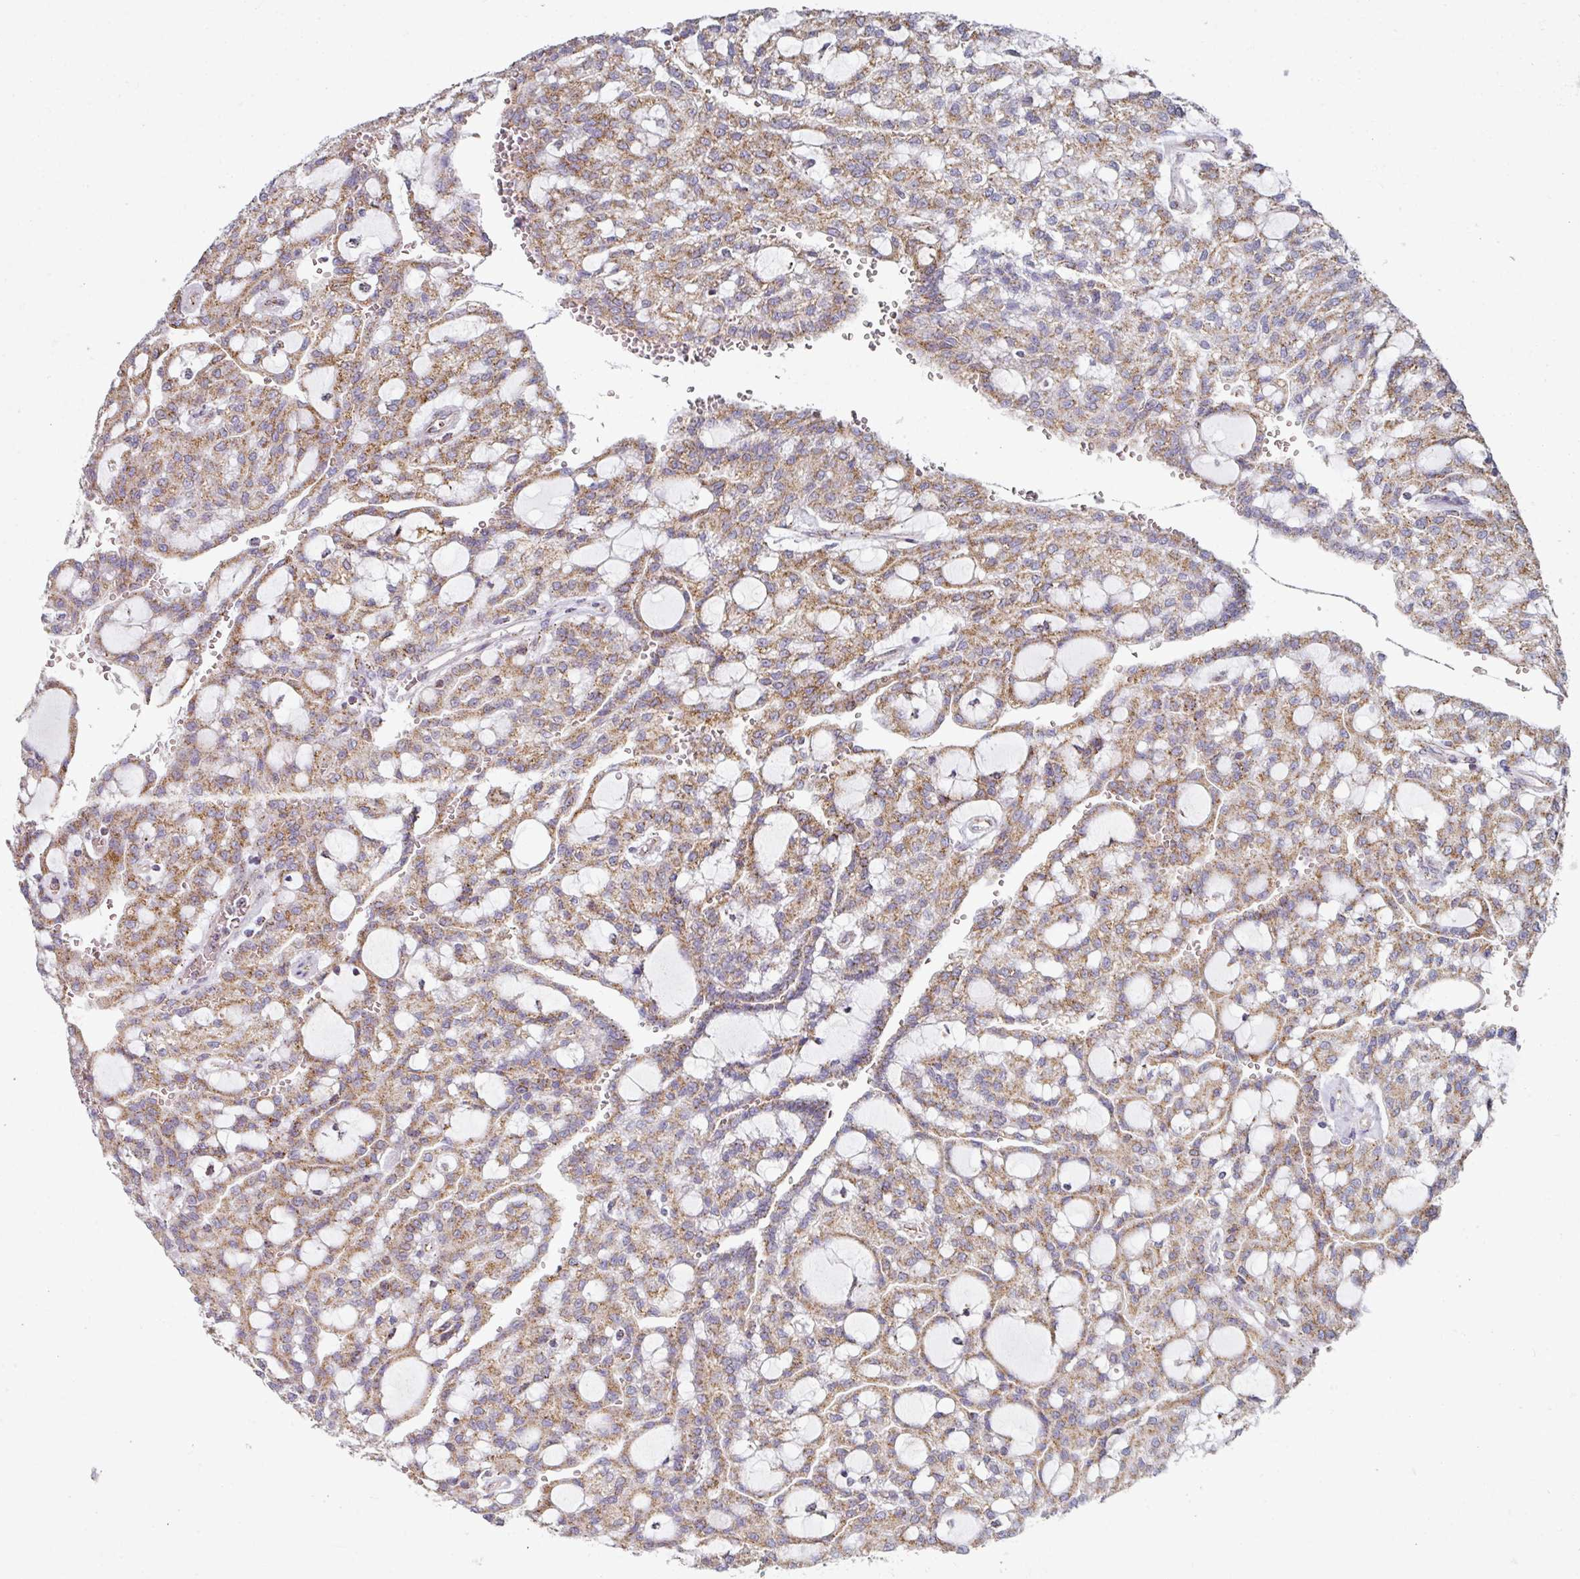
{"staining": {"intensity": "moderate", "quantity": ">75%", "location": "cytoplasmic/membranous"}, "tissue": "renal cancer", "cell_type": "Tumor cells", "image_type": "cancer", "snomed": [{"axis": "morphology", "description": "Adenocarcinoma, NOS"}, {"axis": "topography", "description": "Kidney"}], "caption": "Immunohistochemistry (IHC) of human adenocarcinoma (renal) displays medium levels of moderate cytoplasmic/membranous positivity in approximately >75% of tumor cells. The staining is performed using DAB brown chromogen to label protein expression. The nuclei are counter-stained blue using hematoxylin.", "gene": "CCDC85B", "patient": {"sex": "male", "age": 63}}